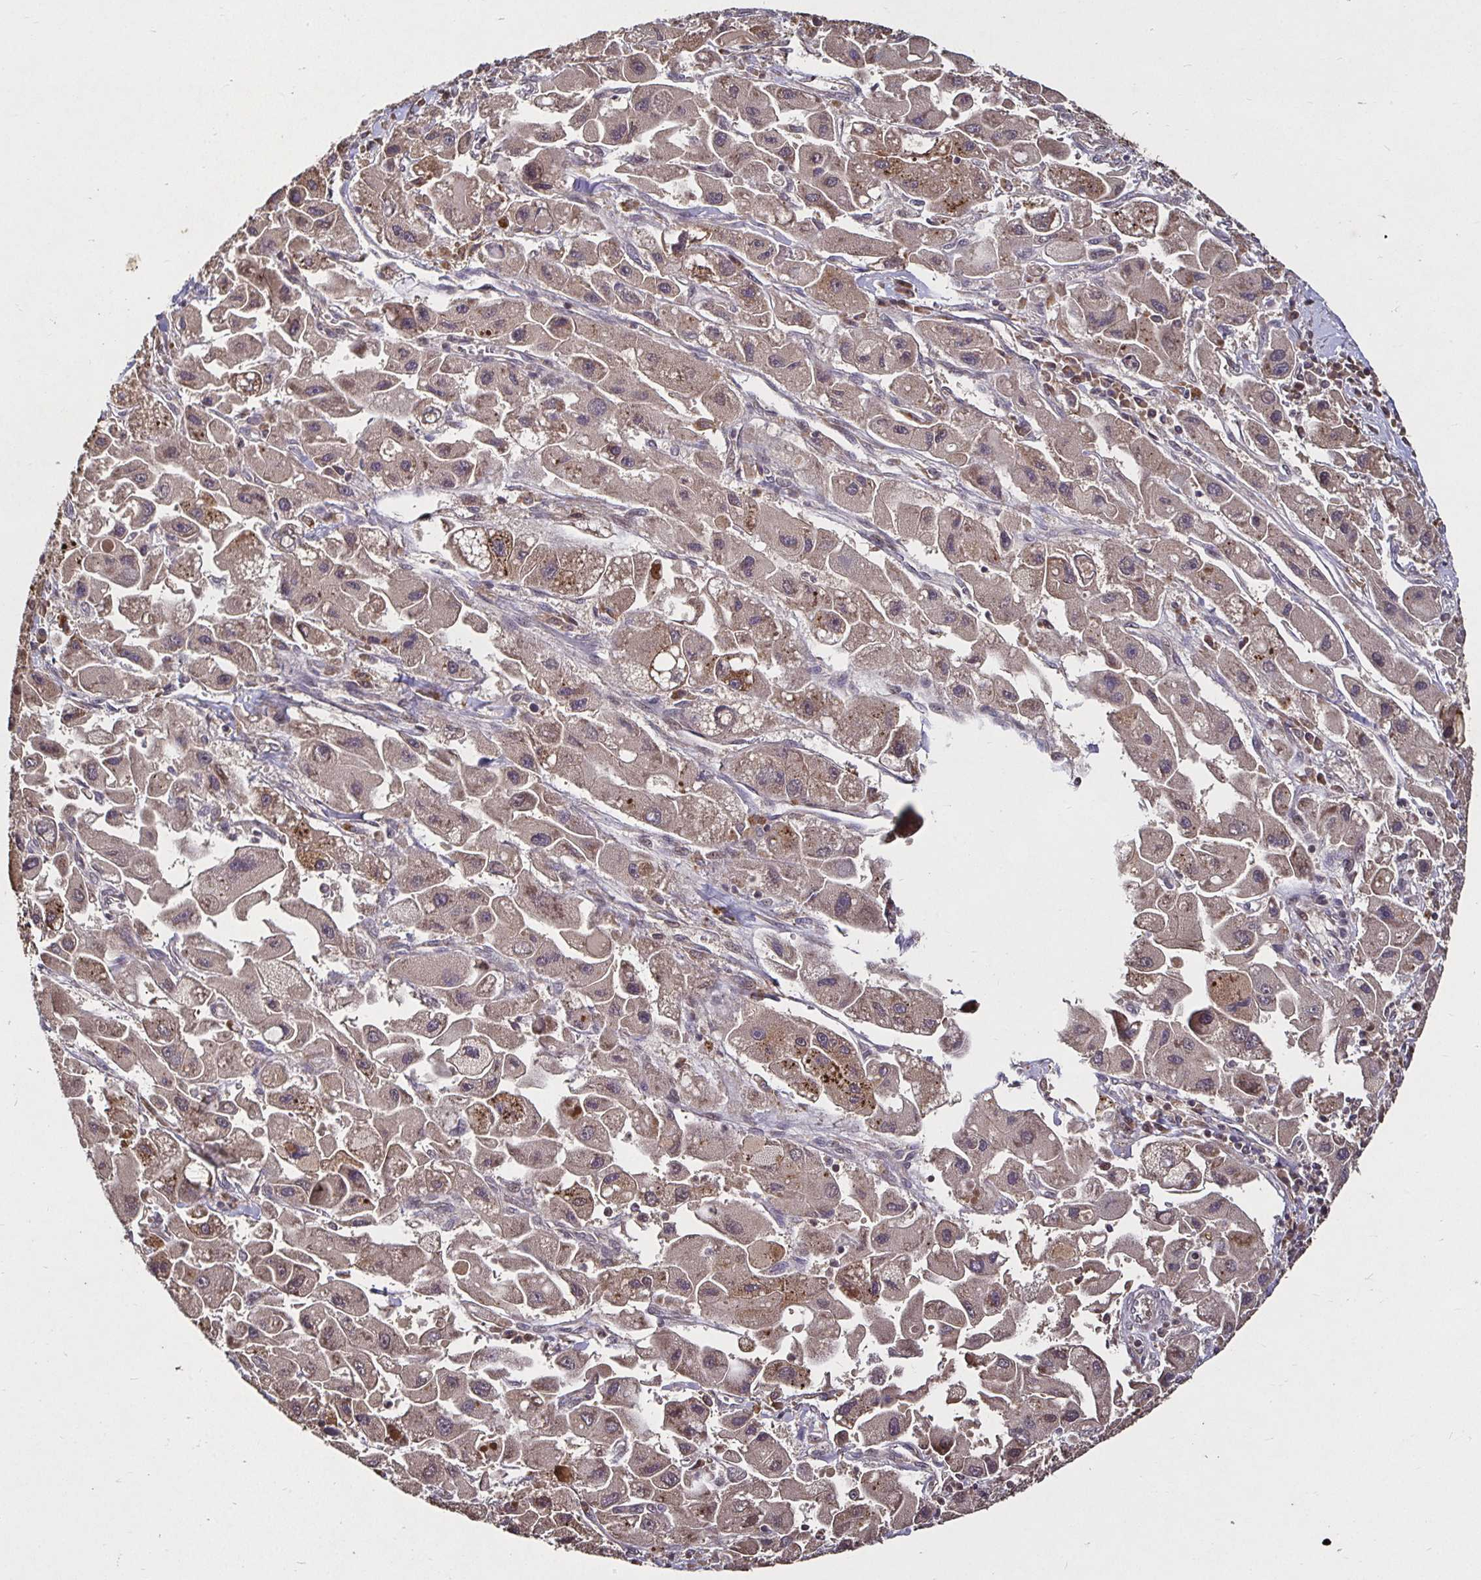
{"staining": {"intensity": "moderate", "quantity": "25%-75%", "location": "cytoplasmic/membranous,nuclear"}, "tissue": "liver cancer", "cell_type": "Tumor cells", "image_type": "cancer", "snomed": [{"axis": "morphology", "description": "Carcinoma, Hepatocellular, NOS"}, {"axis": "topography", "description": "Liver"}], "caption": "A brown stain labels moderate cytoplasmic/membranous and nuclear staining of a protein in human liver cancer tumor cells. The staining was performed using DAB (3,3'-diaminobenzidine), with brown indicating positive protein expression. Nuclei are stained blue with hematoxylin.", "gene": "SMYD3", "patient": {"sex": "male", "age": 24}}